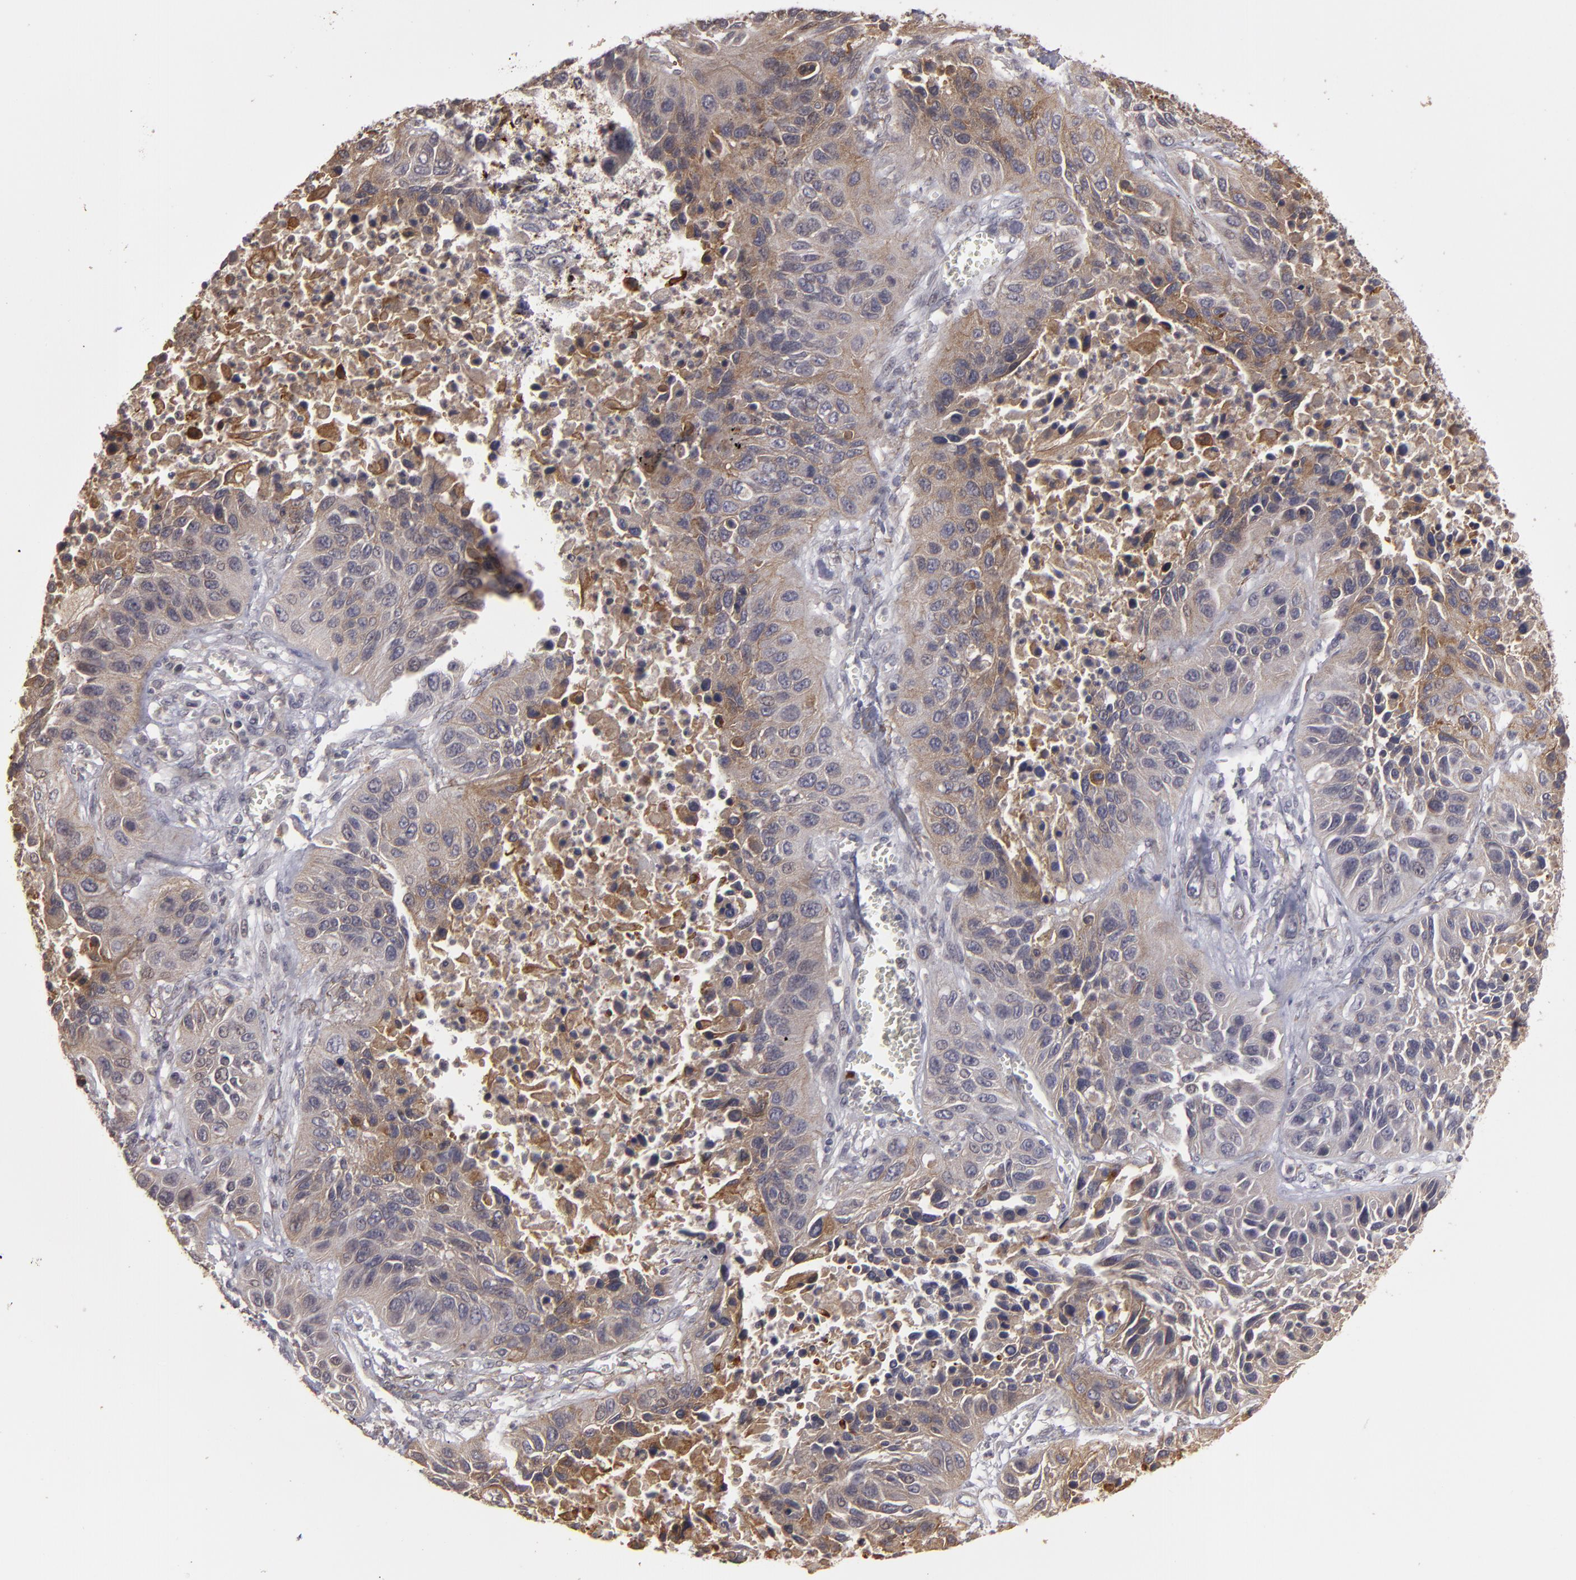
{"staining": {"intensity": "moderate", "quantity": ">75%", "location": "cytoplasmic/membranous"}, "tissue": "lung cancer", "cell_type": "Tumor cells", "image_type": "cancer", "snomed": [{"axis": "morphology", "description": "Squamous cell carcinoma, NOS"}, {"axis": "topography", "description": "Lung"}], "caption": "IHC micrograph of lung cancer (squamous cell carcinoma) stained for a protein (brown), which exhibits medium levels of moderate cytoplasmic/membranous staining in about >75% of tumor cells.", "gene": "CD55", "patient": {"sex": "female", "age": 76}}